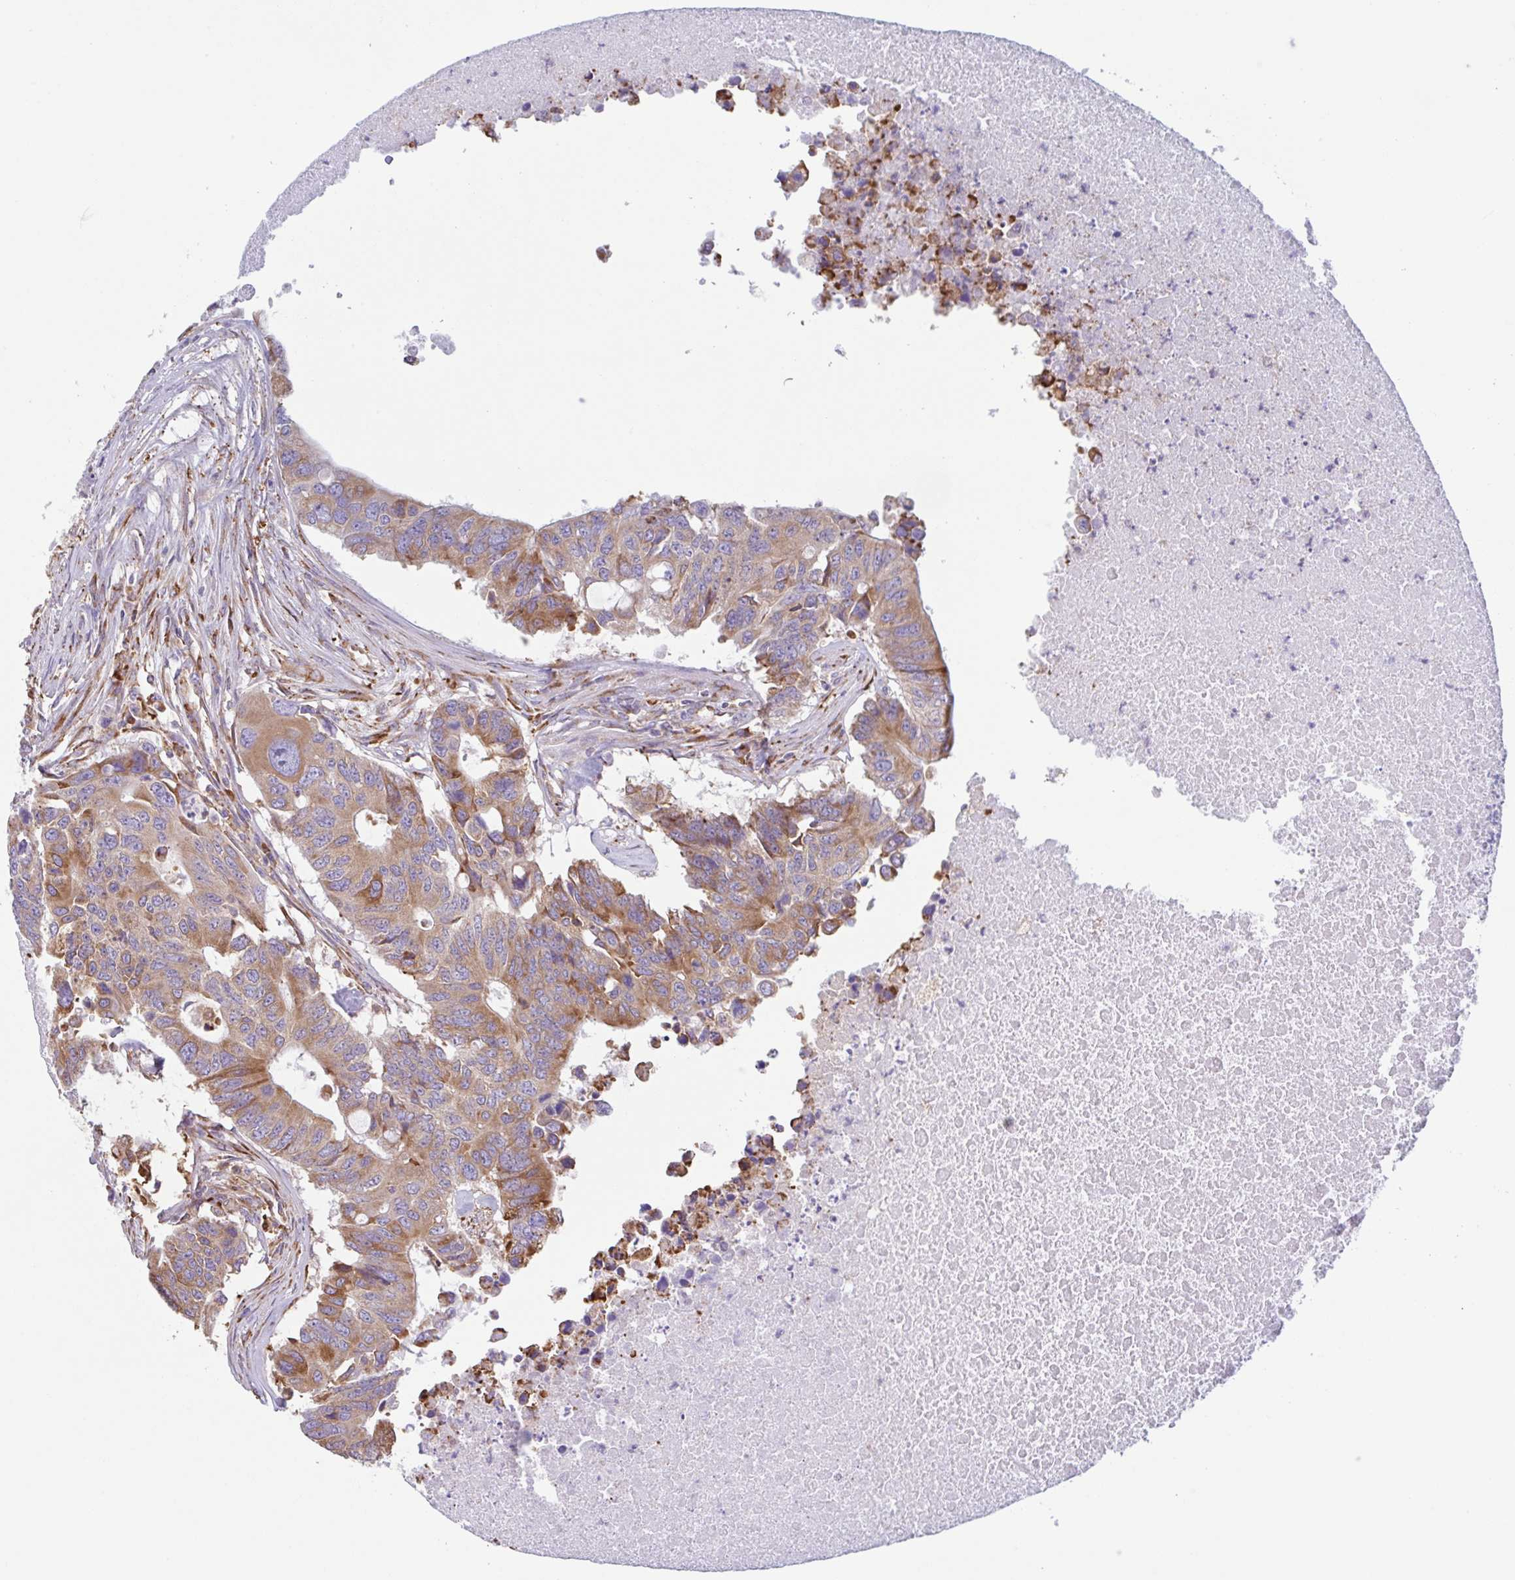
{"staining": {"intensity": "moderate", "quantity": ">75%", "location": "cytoplasmic/membranous"}, "tissue": "colorectal cancer", "cell_type": "Tumor cells", "image_type": "cancer", "snomed": [{"axis": "morphology", "description": "Adenocarcinoma, NOS"}, {"axis": "topography", "description": "Colon"}], "caption": "Immunohistochemistry (IHC) image of neoplastic tissue: human adenocarcinoma (colorectal) stained using IHC reveals medium levels of moderate protein expression localized specifically in the cytoplasmic/membranous of tumor cells, appearing as a cytoplasmic/membranous brown color.", "gene": "DOK4", "patient": {"sex": "male", "age": 71}}